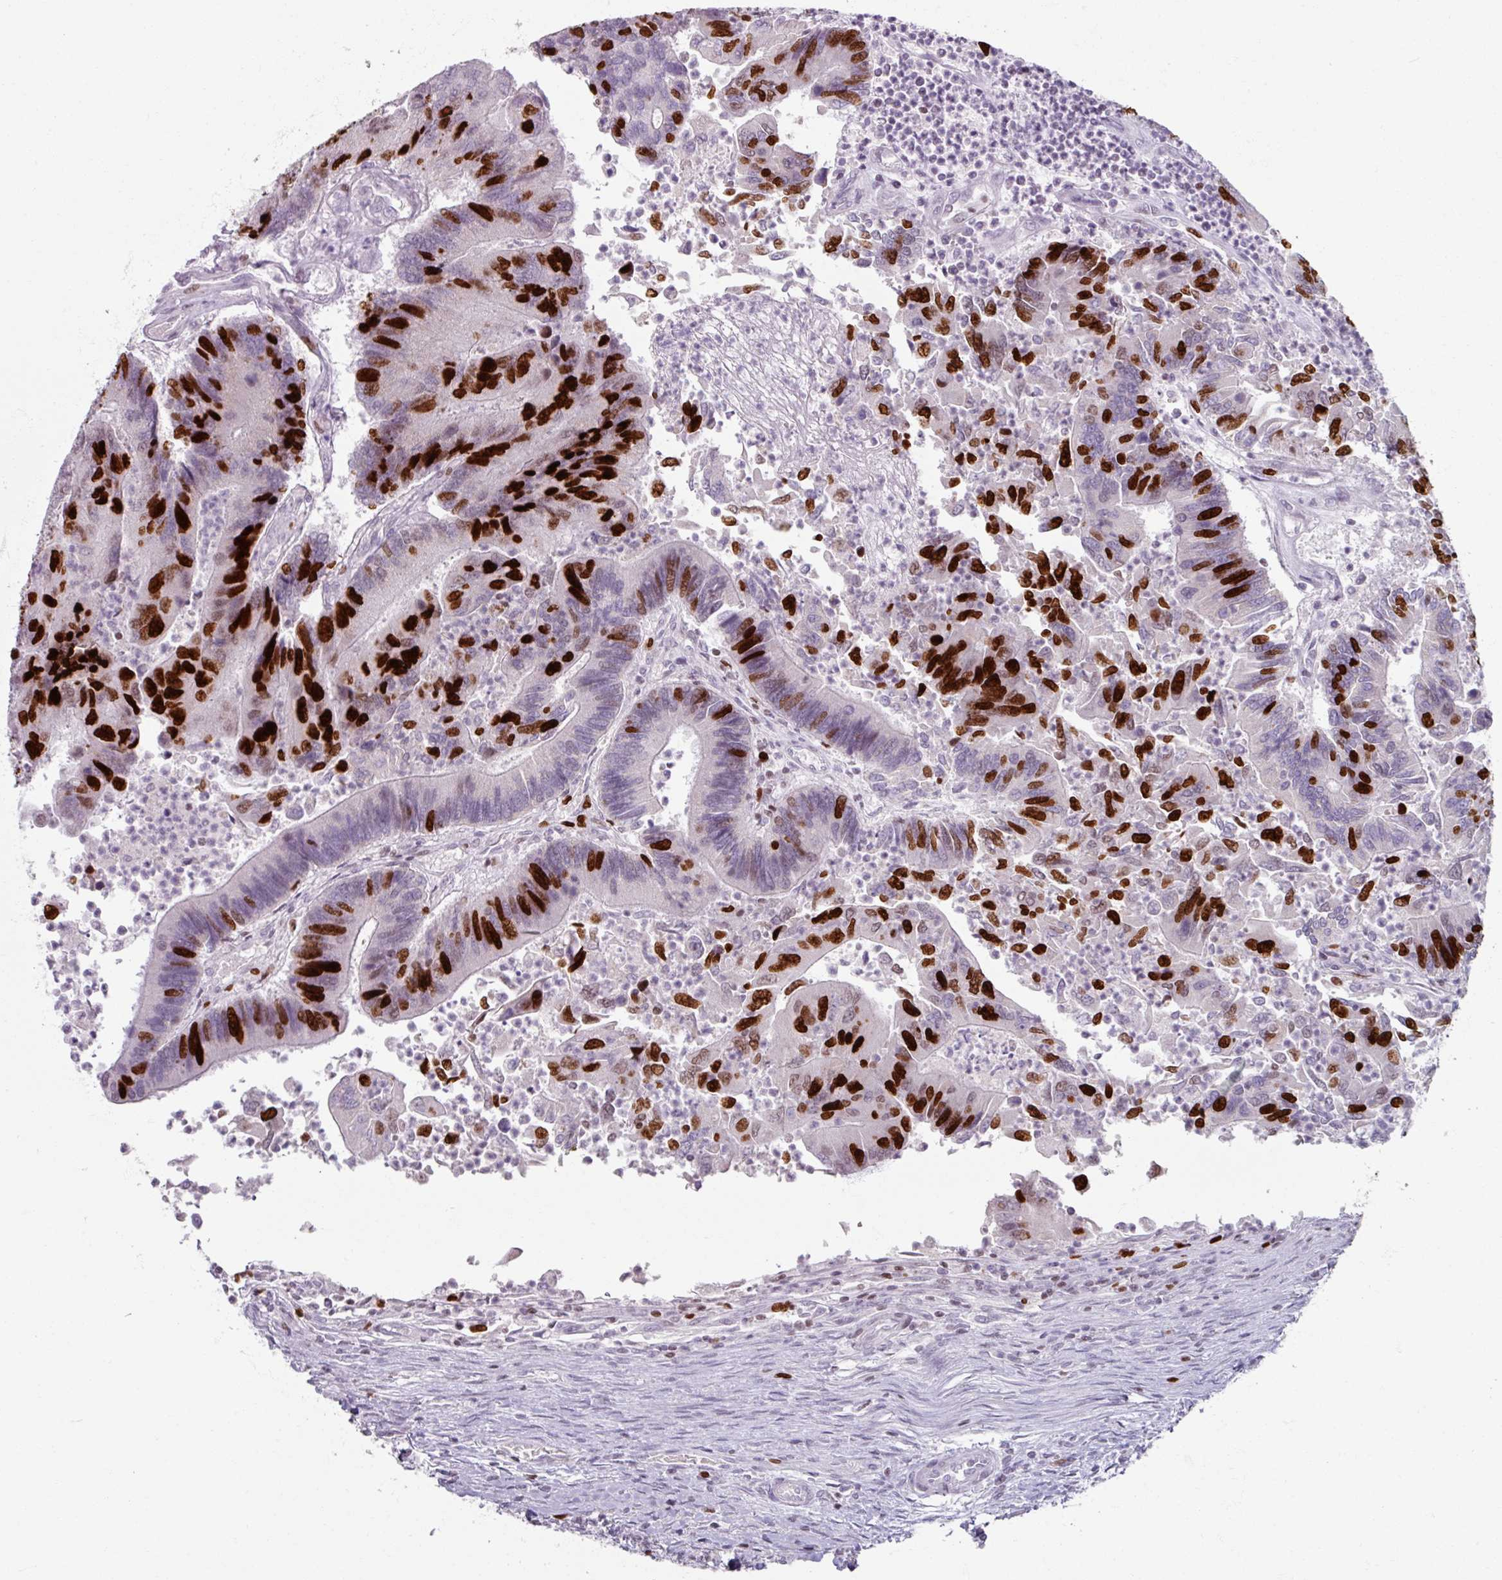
{"staining": {"intensity": "strong", "quantity": "25%-75%", "location": "nuclear"}, "tissue": "colorectal cancer", "cell_type": "Tumor cells", "image_type": "cancer", "snomed": [{"axis": "morphology", "description": "Adenocarcinoma, NOS"}, {"axis": "topography", "description": "Colon"}], "caption": "Protein expression analysis of colorectal cancer reveals strong nuclear expression in approximately 25%-75% of tumor cells.", "gene": "ATAD2", "patient": {"sex": "female", "age": 67}}